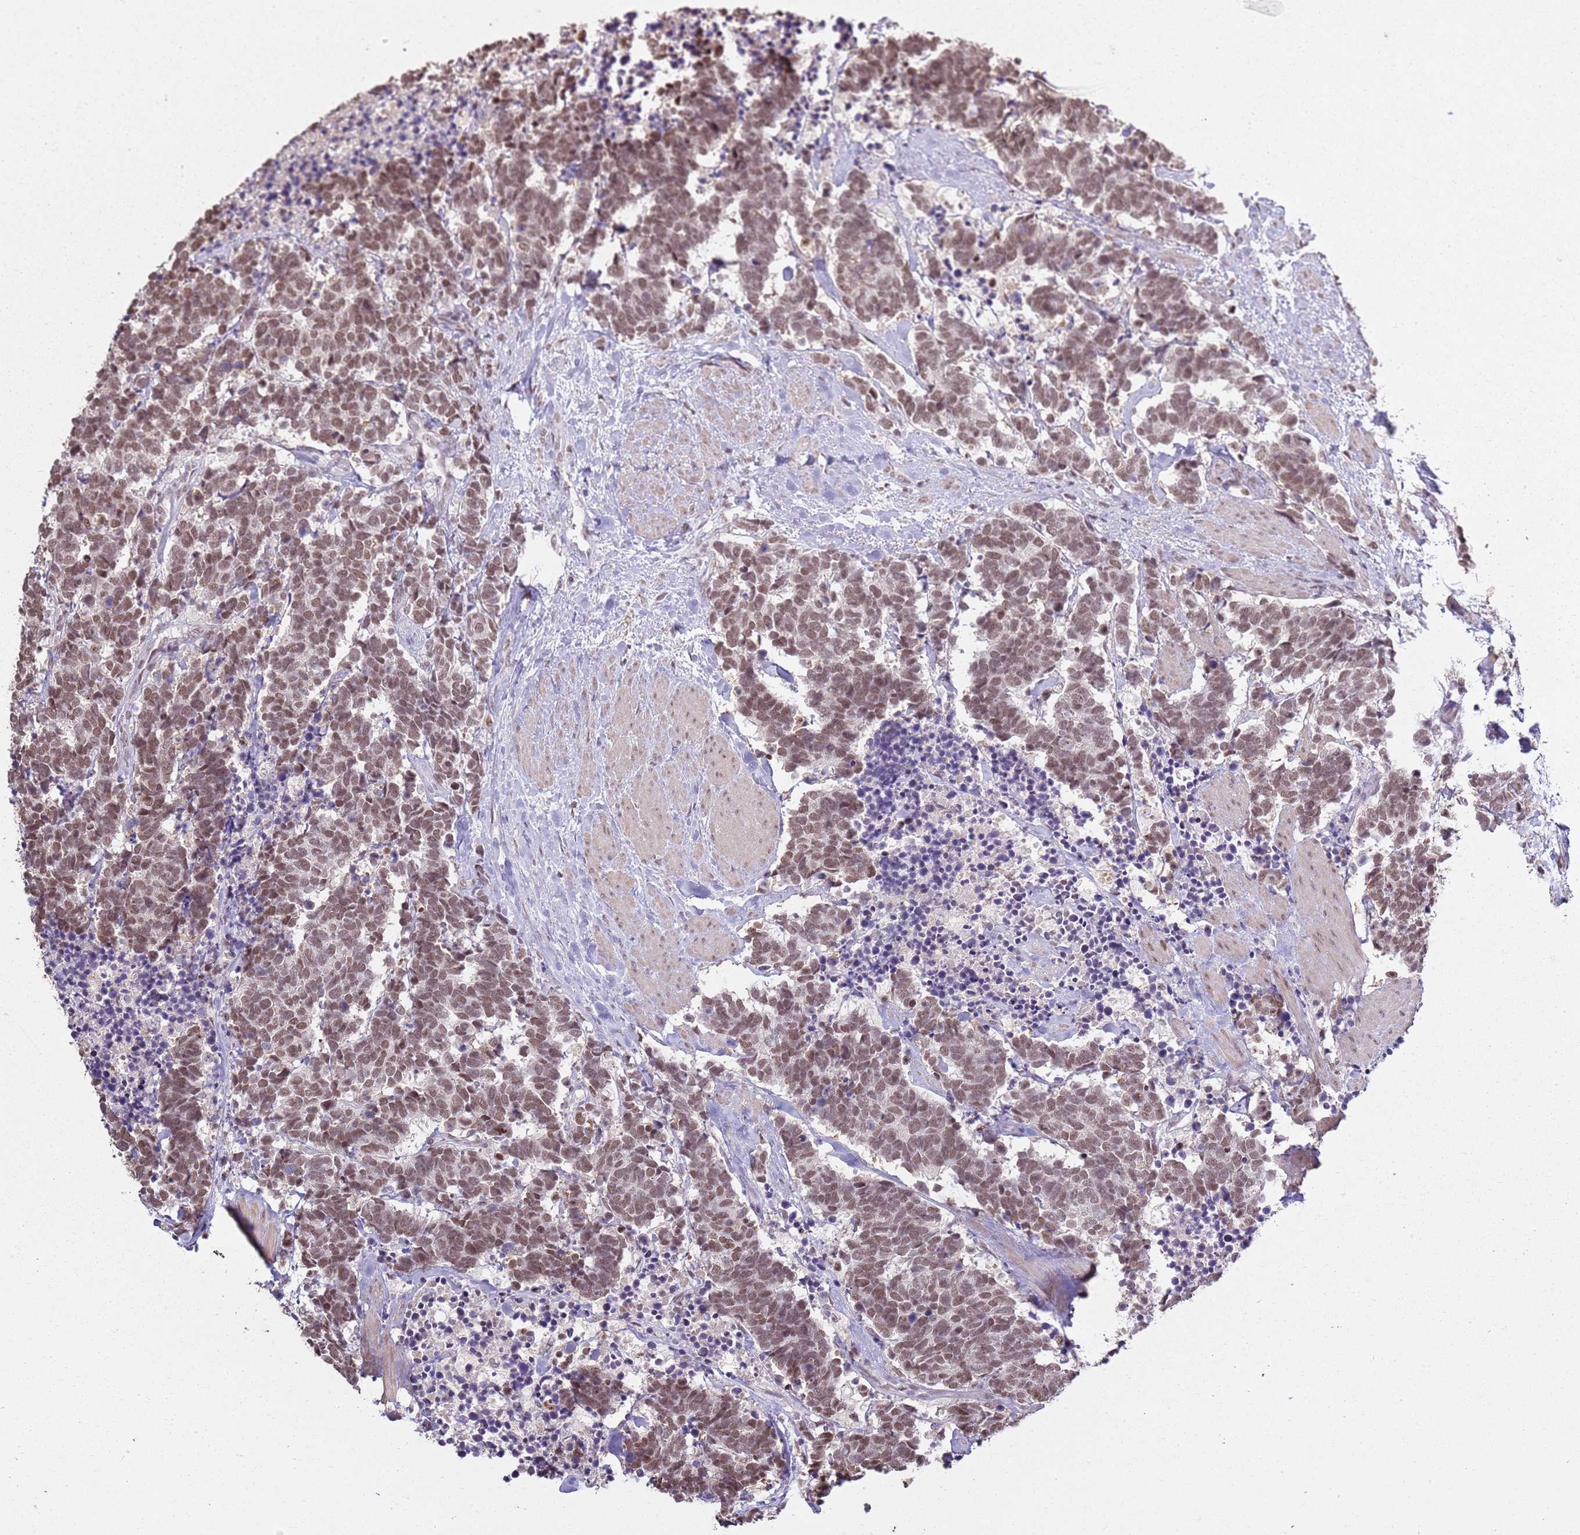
{"staining": {"intensity": "moderate", "quantity": ">75%", "location": "nuclear"}, "tissue": "carcinoid", "cell_type": "Tumor cells", "image_type": "cancer", "snomed": [{"axis": "morphology", "description": "Carcinoma, NOS"}, {"axis": "morphology", "description": "Carcinoid, malignant, NOS"}, {"axis": "topography", "description": "Prostate"}], "caption": "A histopathology image showing moderate nuclear expression in approximately >75% of tumor cells in carcinoma, as visualized by brown immunohistochemical staining.", "gene": "ARL14EP", "patient": {"sex": "male", "age": 57}}